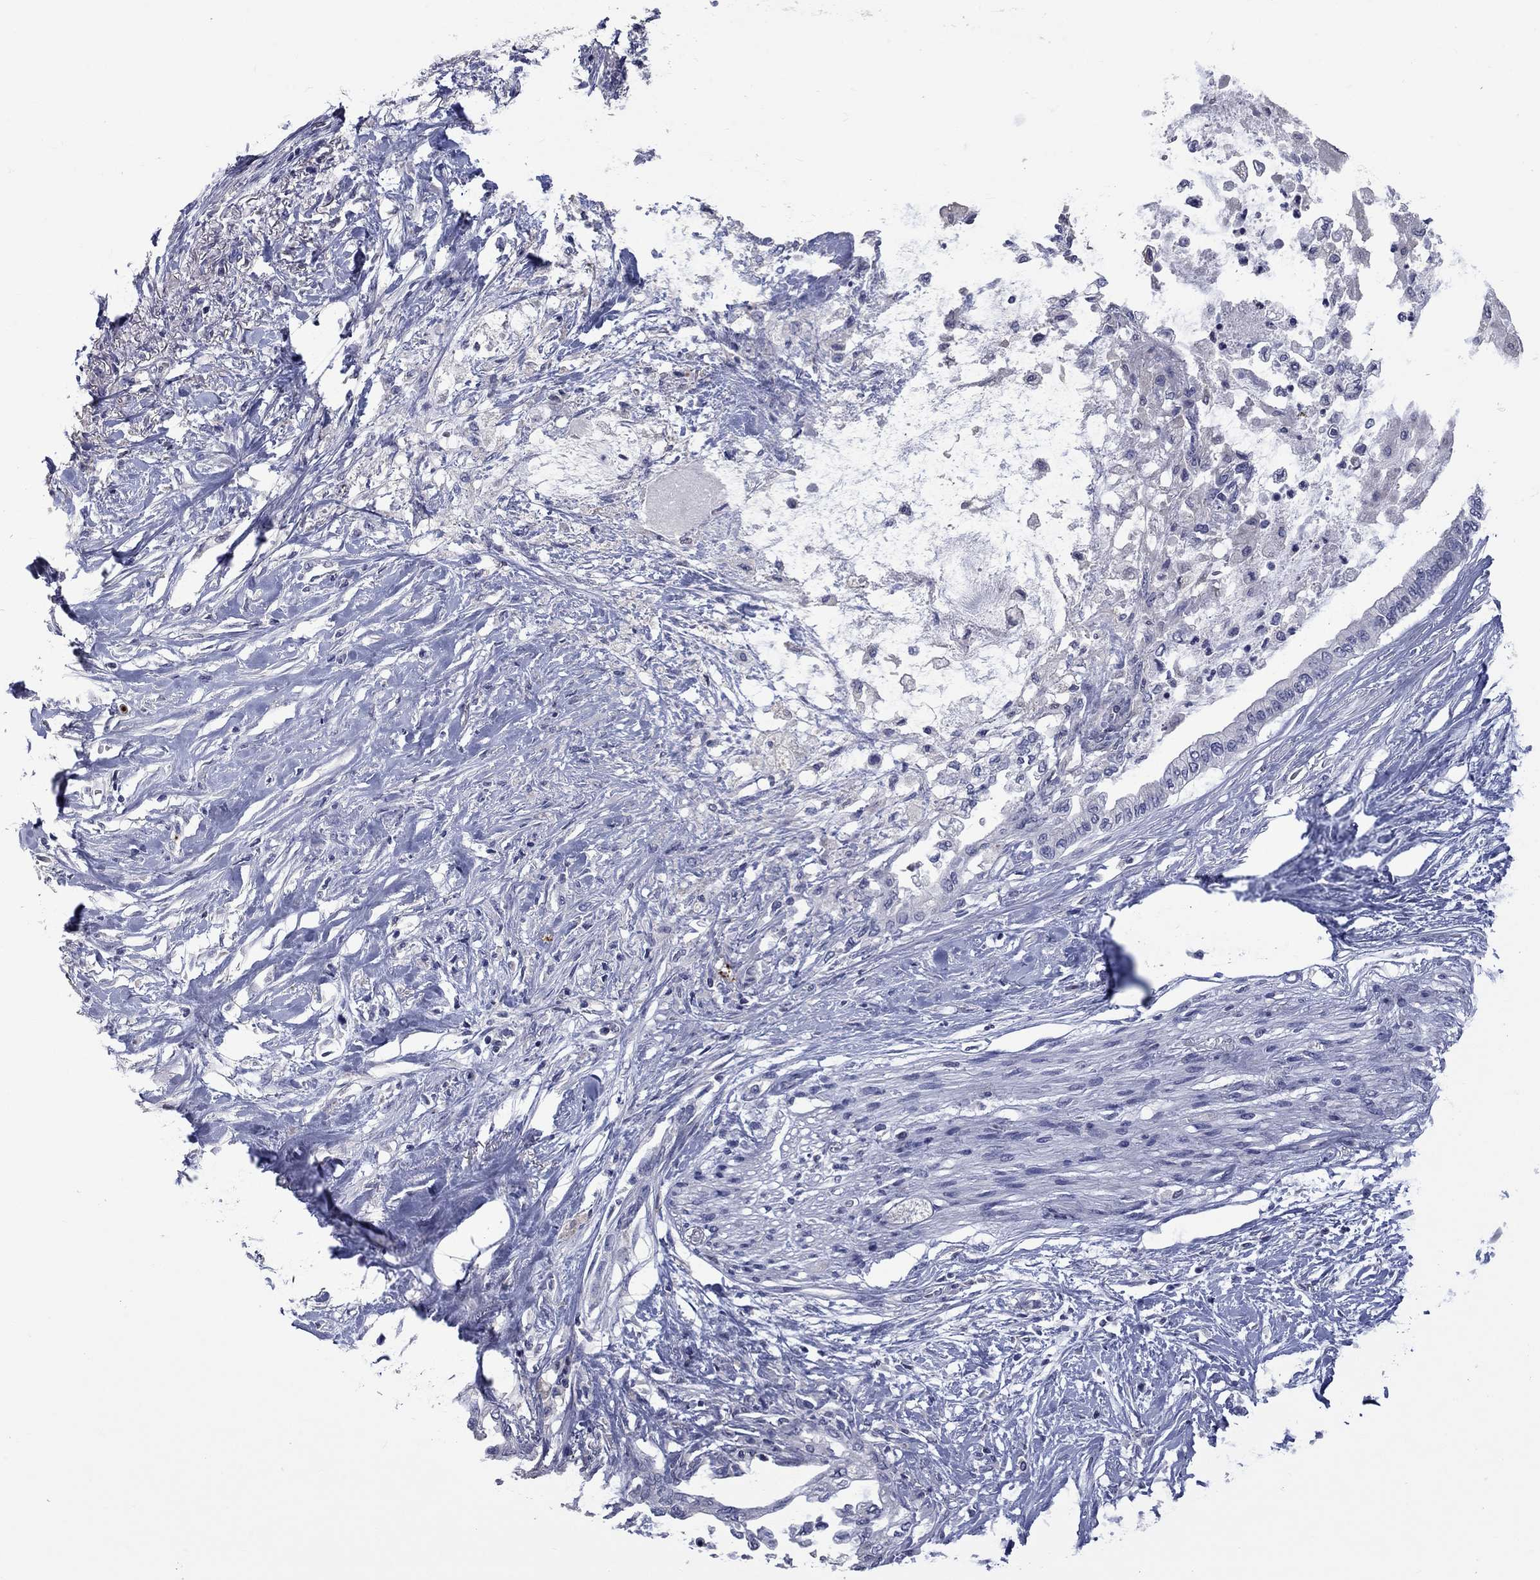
{"staining": {"intensity": "negative", "quantity": "none", "location": "none"}, "tissue": "pancreatic cancer", "cell_type": "Tumor cells", "image_type": "cancer", "snomed": [{"axis": "morphology", "description": "Normal tissue, NOS"}, {"axis": "morphology", "description": "Adenocarcinoma, NOS"}, {"axis": "topography", "description": "Pancreas"}, {"axis": "topography", "description": "Duodenum"}], "caption": "The immunohistochemistry photomicrograph has no significant staining in tumor cells of pancreatic cancer tissue.", "gene": "PLEK", "patient": {"sex": "female", "age": 60}}